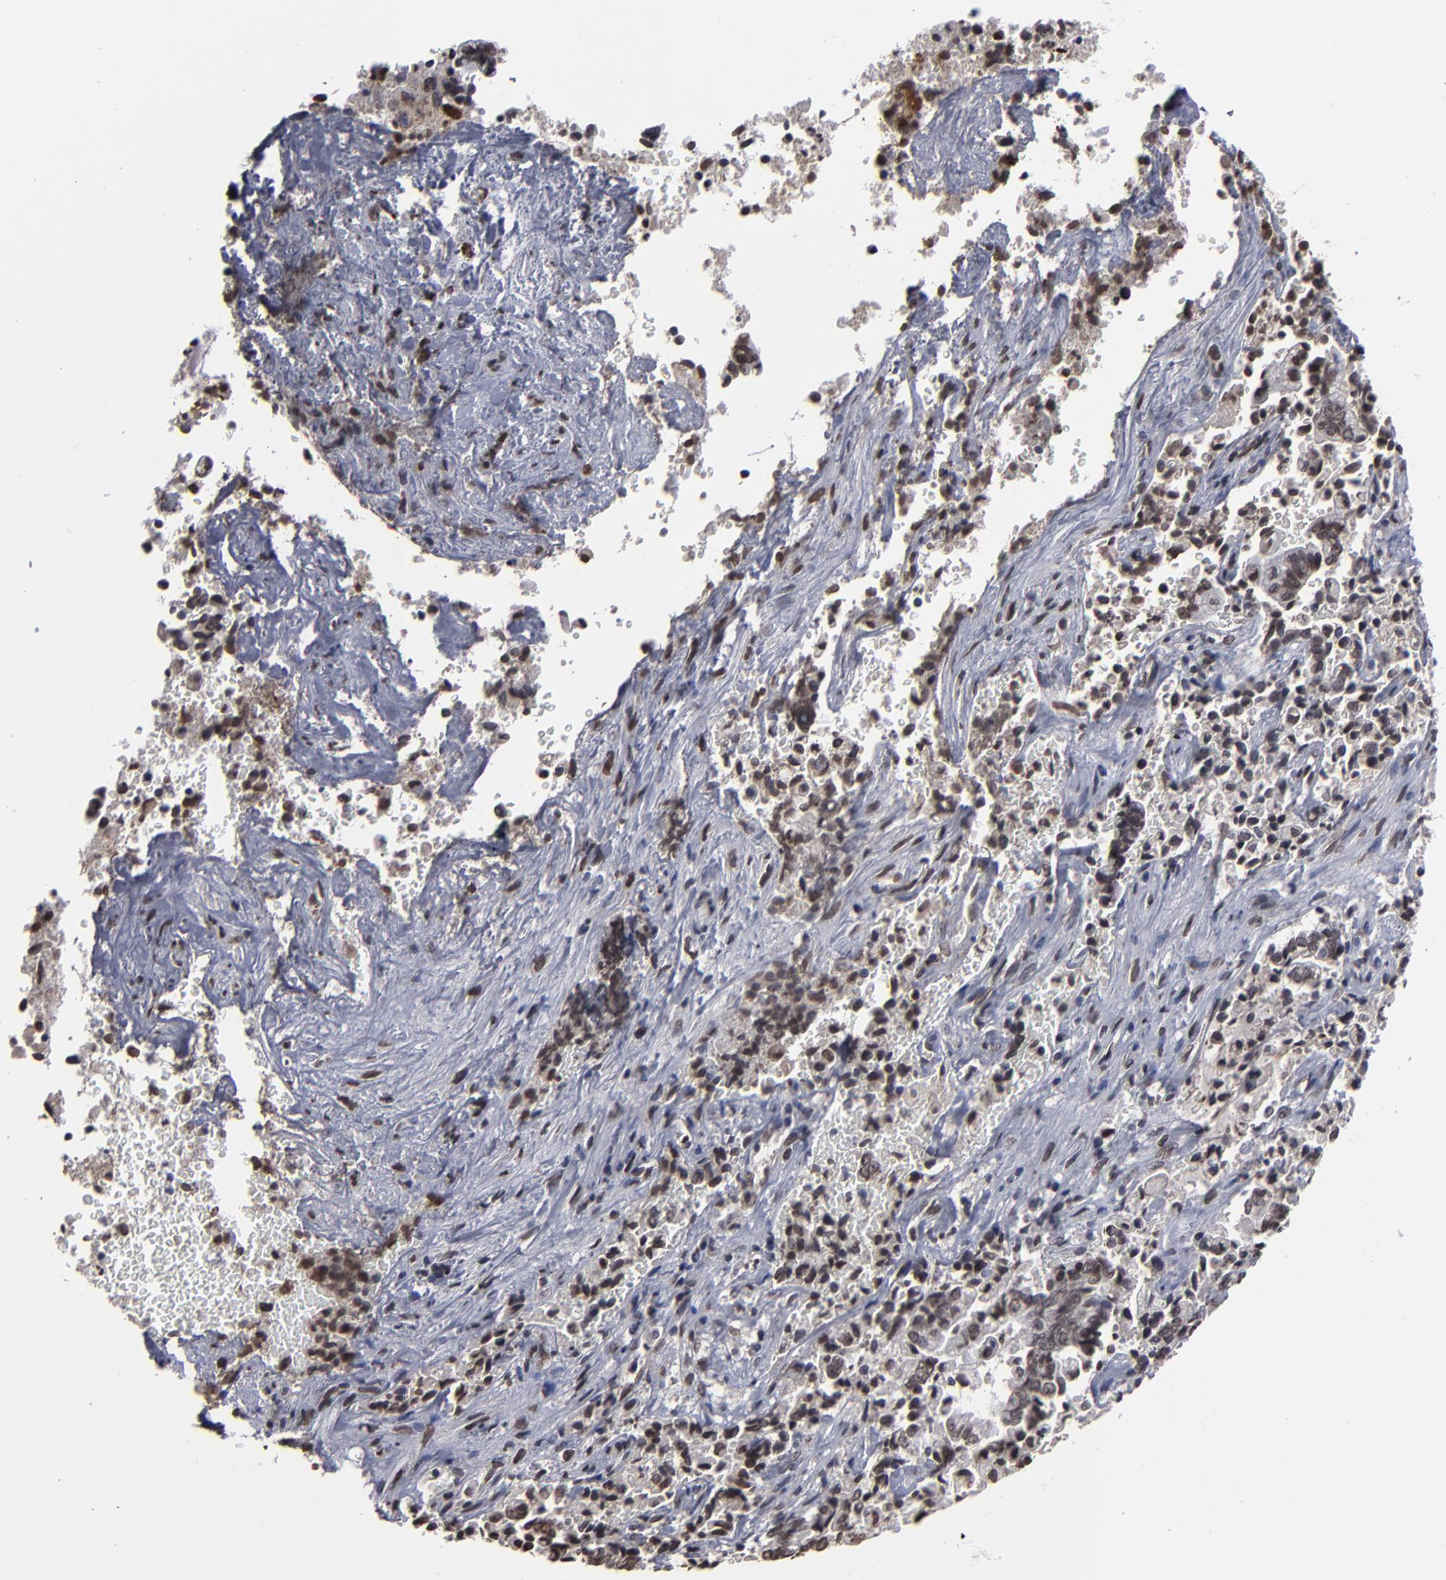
{"staining": {"intensity": "moderate", "quantity": "25%-75%", "location": "nuclear"}, "tissue": "liver cancer", "cell_type": "Tumor cells", "image_type": "cancer", "snomed": [{"axis": "morphology", "description": "Cholangiocarcinoma"}, {"axis": "topography", "description": "Liver"}], "caption": "This image exhibits immunohistochemistry staining of human liver cholangiocarcinoma, with medium moderate nuclear staining in approximately 25%-75% of tumor cells.", "gene": "BAZ1A", "patient": {"sex": "male", "age": 57}}